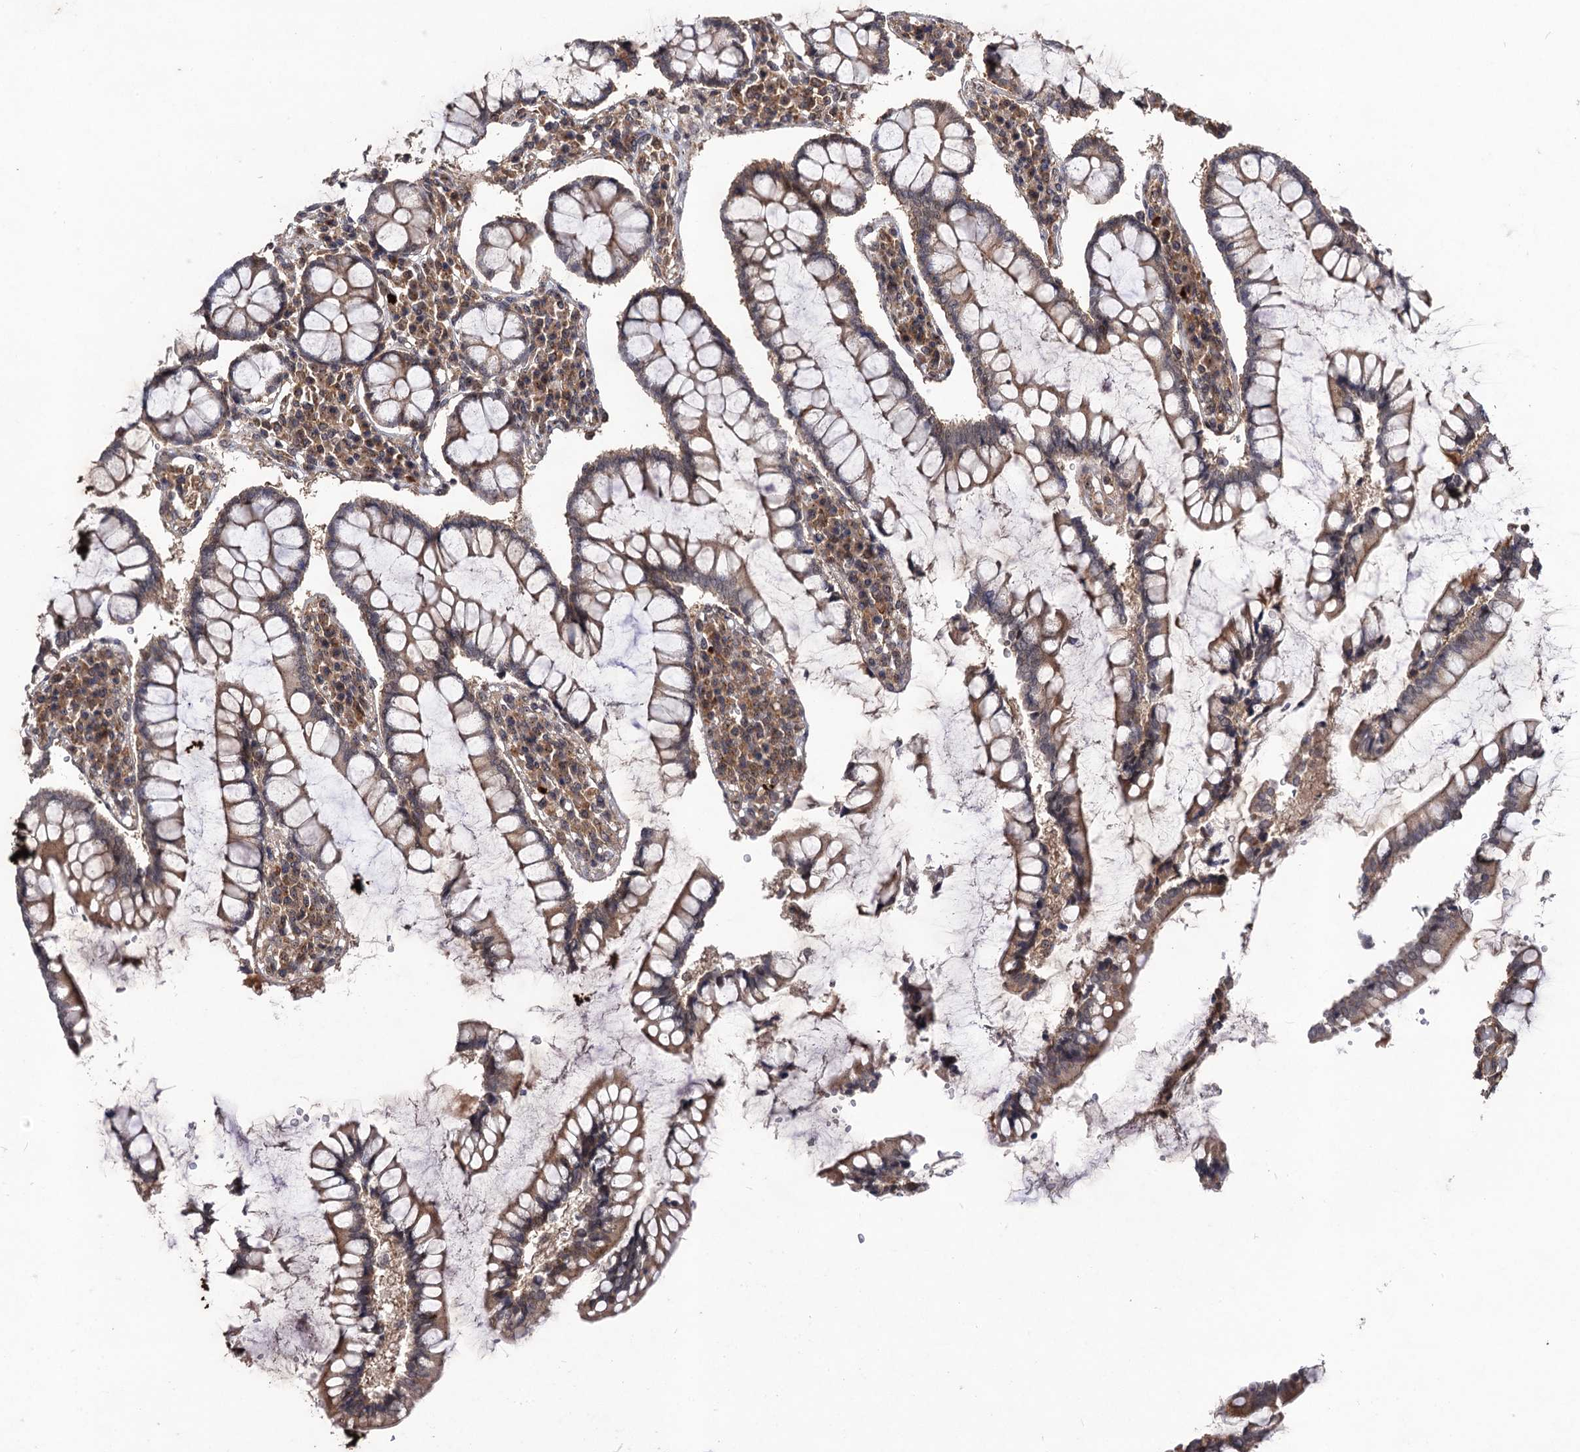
{"staining": {"intensity": "weak", "quantity": ">75%", "location": "cytoplasmic/membranous,nuclear"}, "tissue": "colon", "cell_type": "Endothelial cells", "image_type": "normal", "snomed": [{"axis": "morphology", "description": "Normal tissue, NOS"}, {"axis": "topography", "description": "Colon"}], "caption": "IHC histopathology image of normal human colon stained for a protein (brown), which displays low levels of weak cytoplasmic/membranous,nuclear positivity in approximately >75% of endothelial cells.", "gene": "KXD1", "patient": {"sex": "female", "age": 79}}